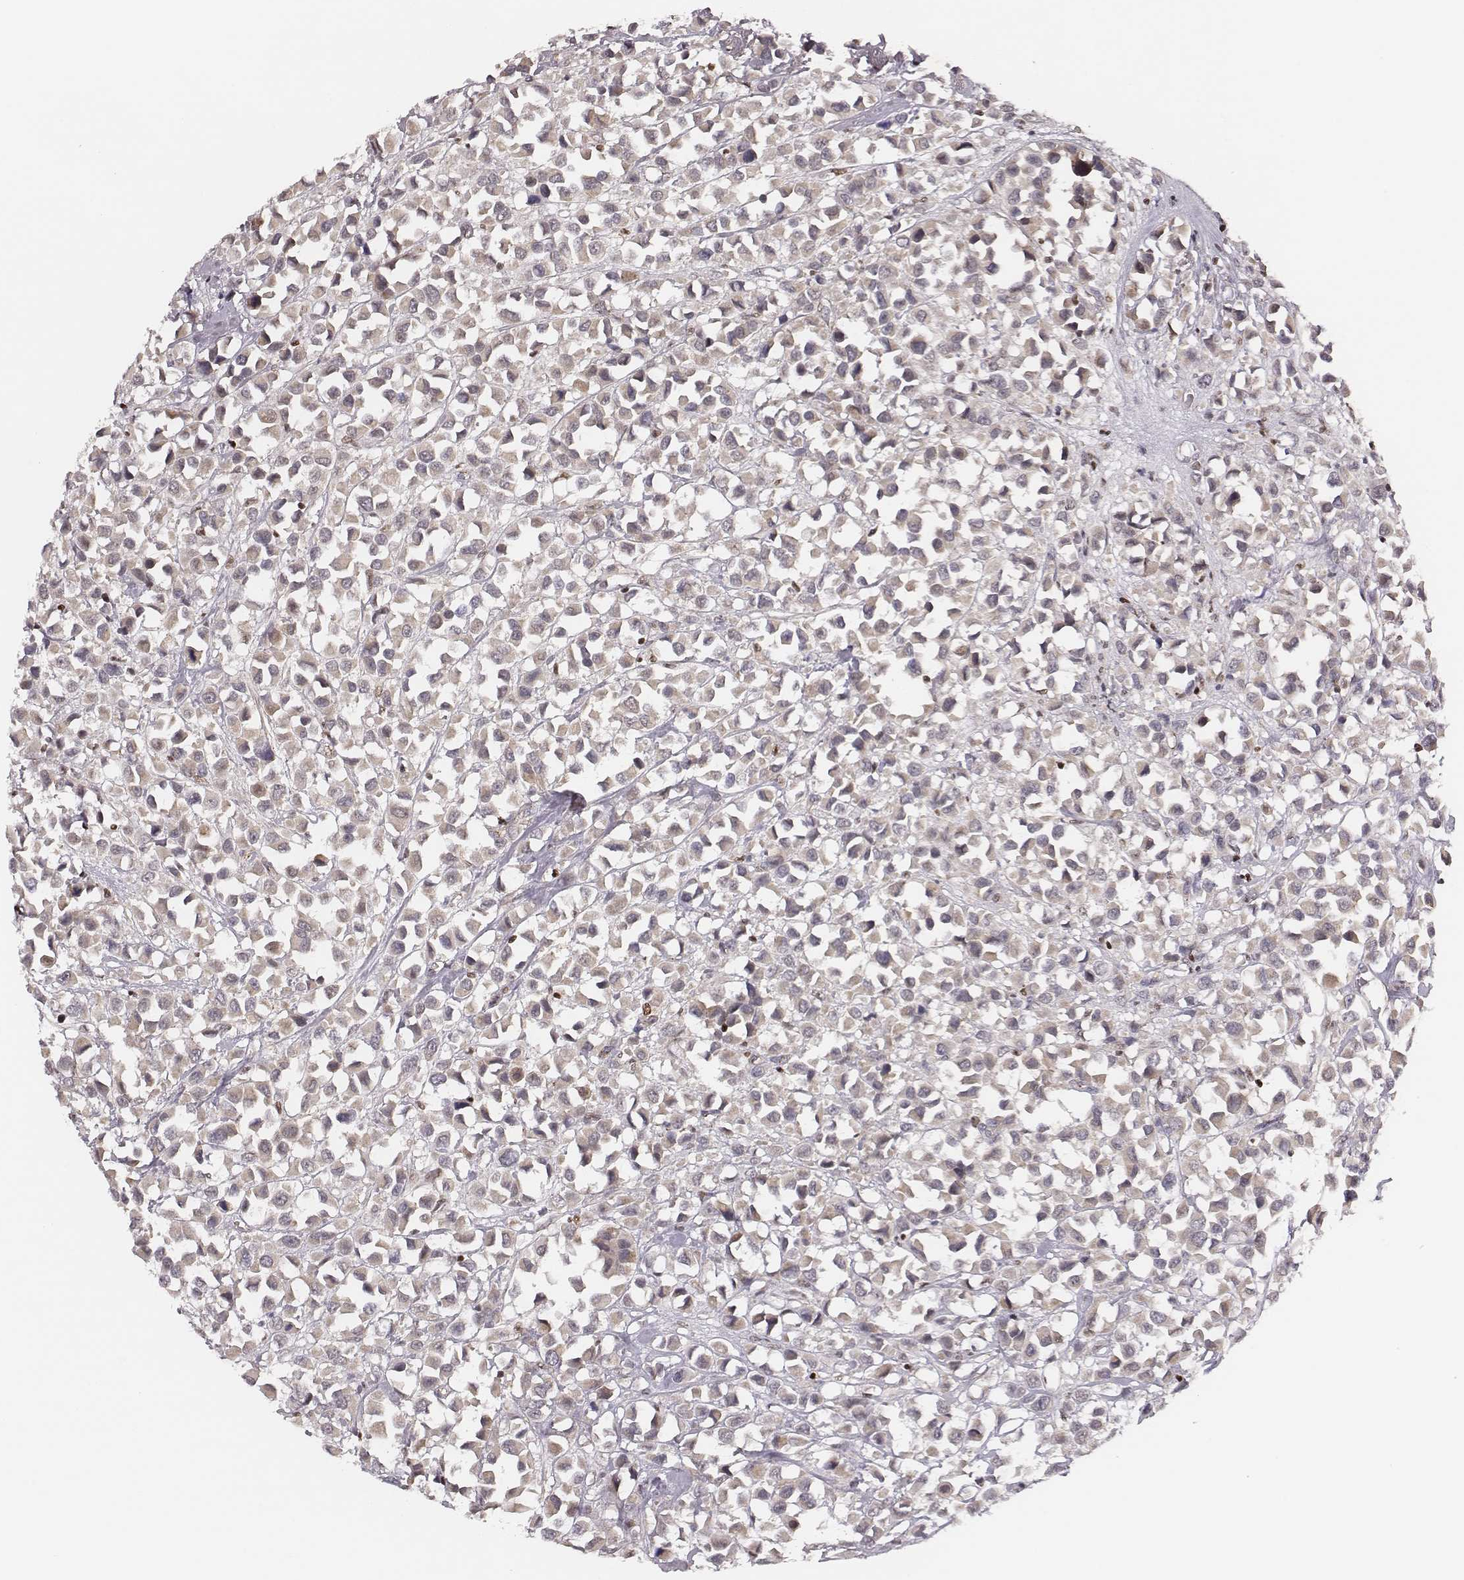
{"staining": {"intensity": "negative", "quantity": "none", "location": "none"}, "tissue": "breast cancer", "cell_type": "Tumor cells", "image_type": "cancer", "snomed": [{"axis": "morphology", "description": "Duct carcinoma"}, {"axis": "topography", "description": "Breast"}], "caption": "IHC of invasive ductal carcinoma (breast) shows no staining in tumor cells.", "gene": "WDR59", "patient": {"sex": "female", "age": 61}}